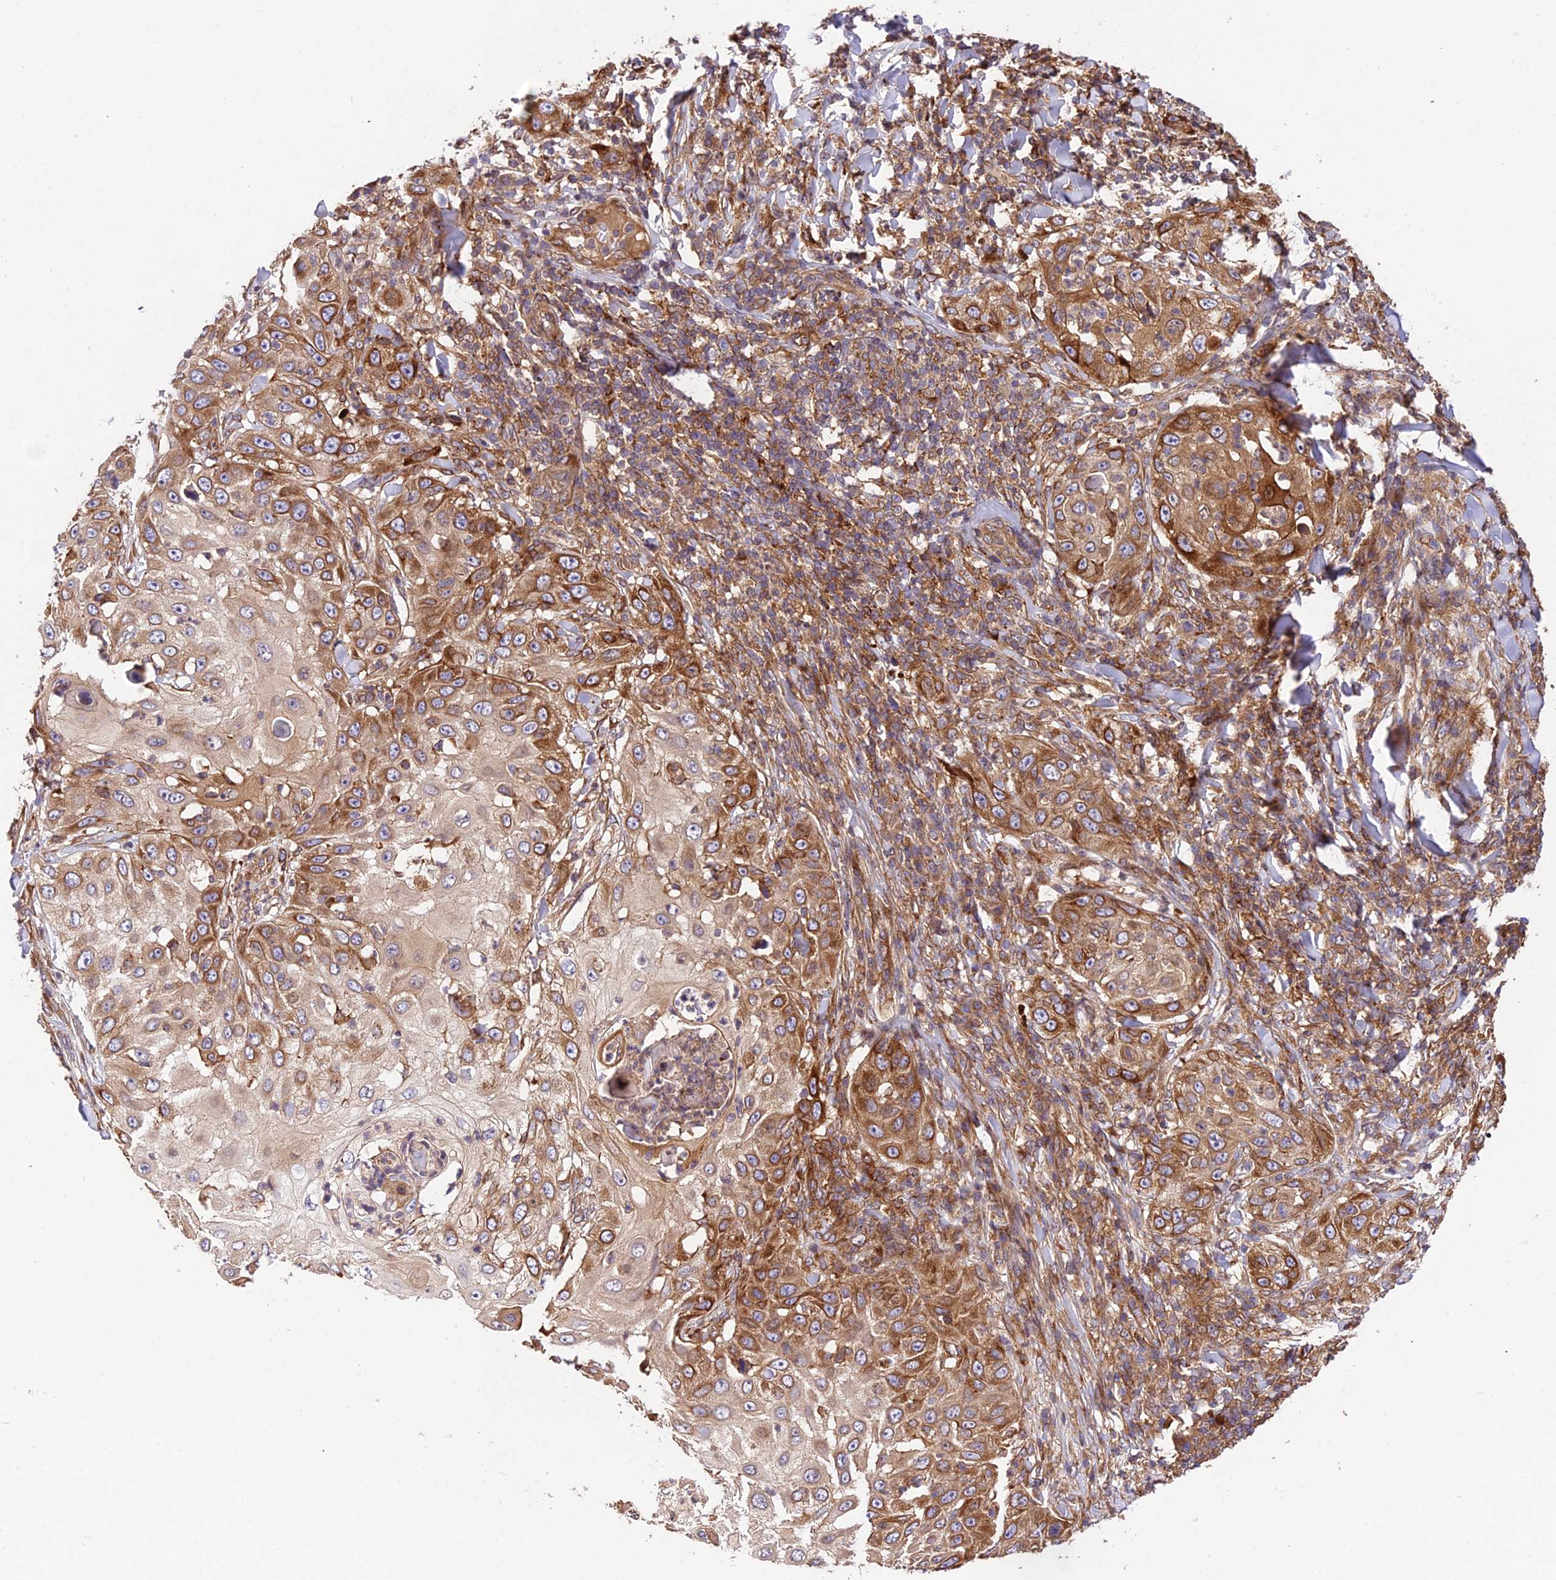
{"staining": {"intensity": "strong", "quantity": "25%-75%", "location": "cytoplasmic/membranous"}, "tissue": "skin cancer", "cell_type": "Tumor cells", "image_type": "cancer", "snomed": [{"axis": "morphology", "description": "Squamous cell carcinoma, NOS"}, {"axis": "topography", "description": "Skin"}], "caption": "IHC image of neoplastic tissue: human skin cancer (squamous cell carcinoma) stained using immunohistochemistry (IHC) exhibits high levels of strong protein expression localized specifically in the cytoplasmic/membranous of tumor cells, appearing as a cytoplasmic/membranous brown color.", "gene": "ROCK1", "patient": {"sex": "female", "age": 44}}